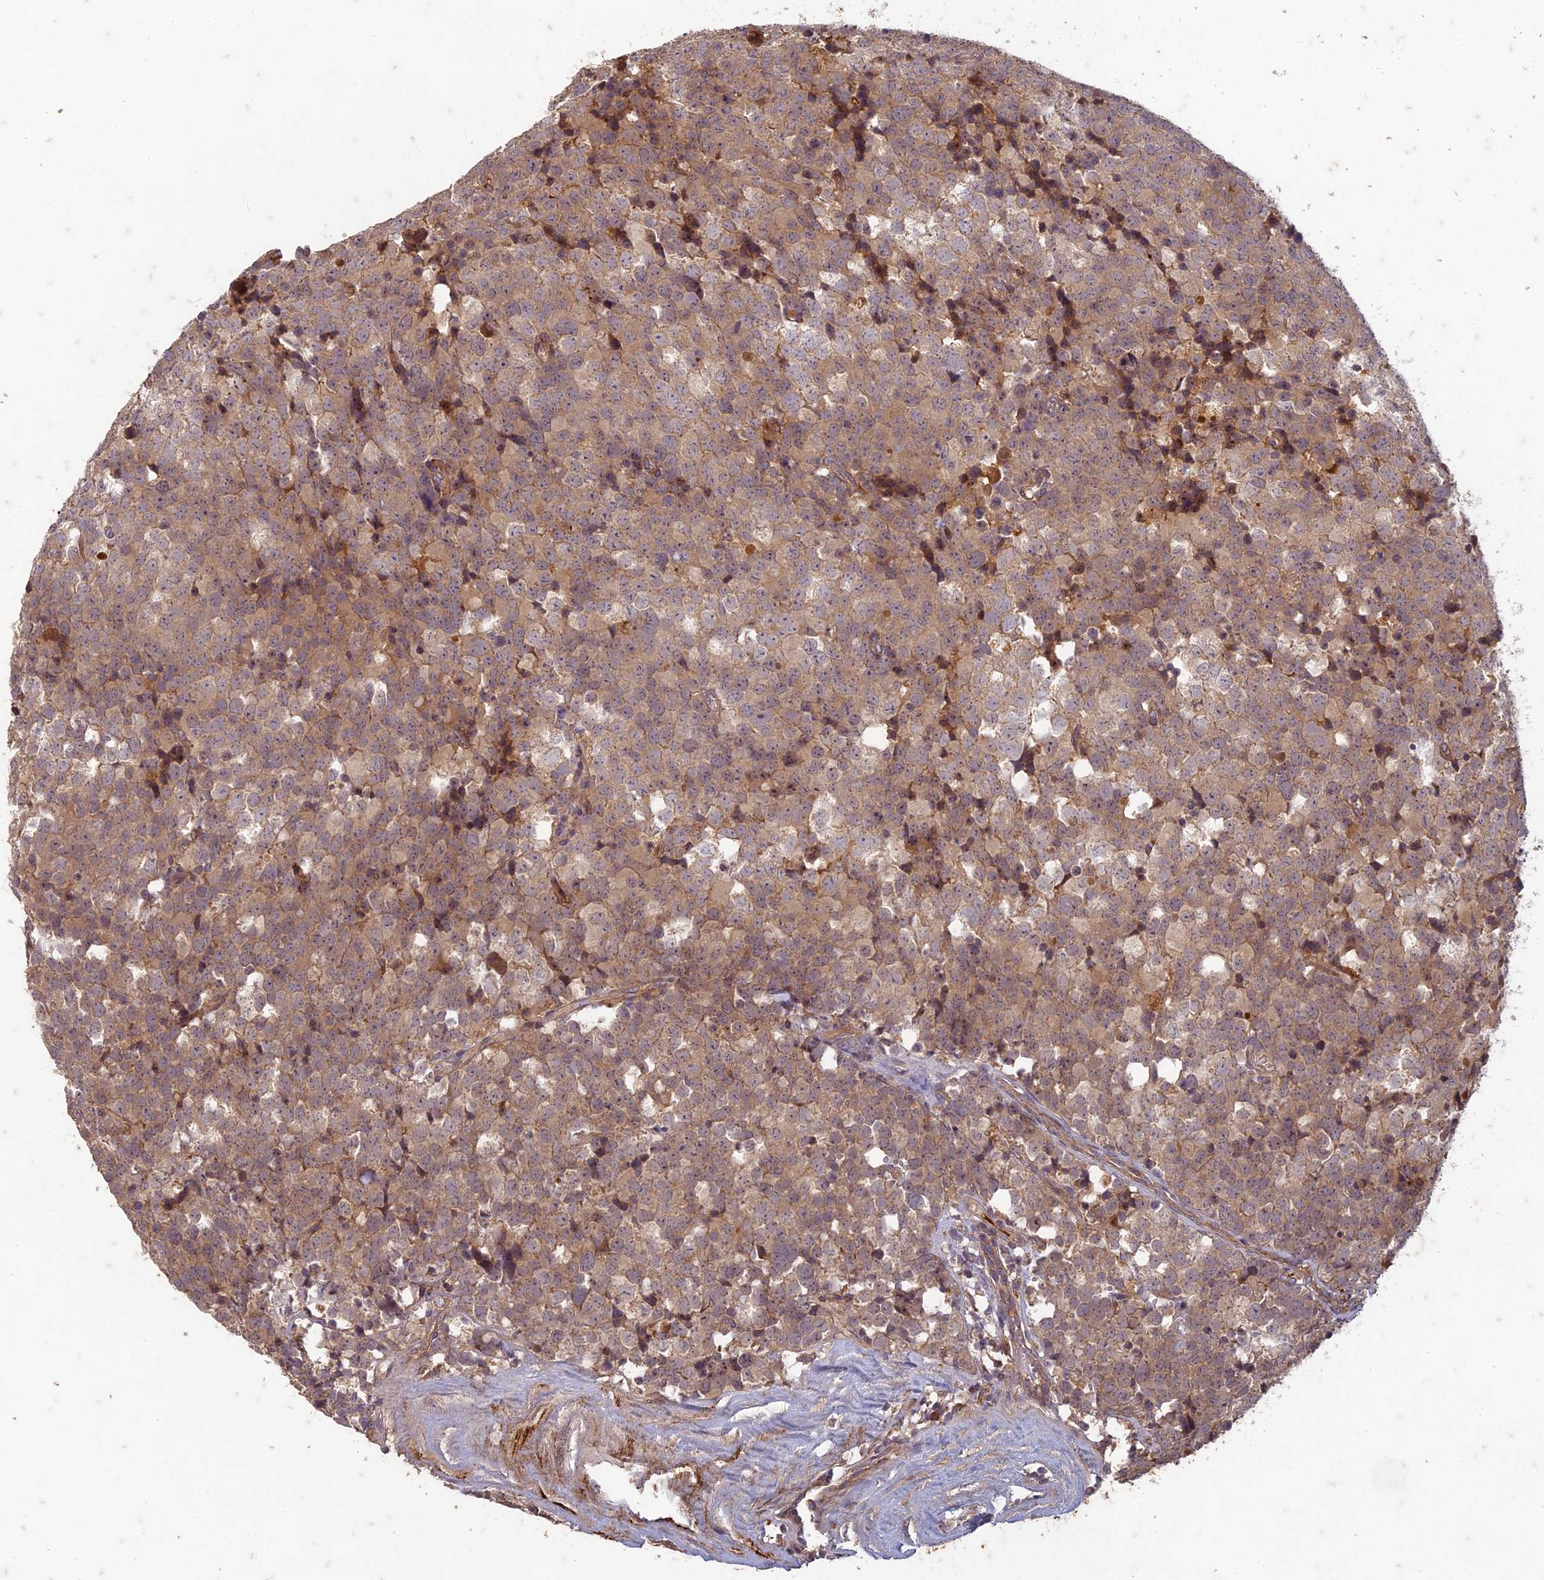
{"staining": {"intensity": "moderate", "quantity": ">75%", "location": "cytoplasmic/membranous"}, "tissue": "testis cancer", "cell_type": "Tumor cells", "image_type": "cancer", "snomed": [{"axis": "morphology", "description": "Seminoma, NOS"}, {"axis": "topography", "description": "Testis"}], "caption": "Tumor cells display medium levels of moderate cytoplasmic/membranous staining in approximately >75% of cells in human testis cancer. (IHC, brightfield microscopy, high magnification).", "gene": "TCF25", "patient": {"sex": "male", "age": 71}}